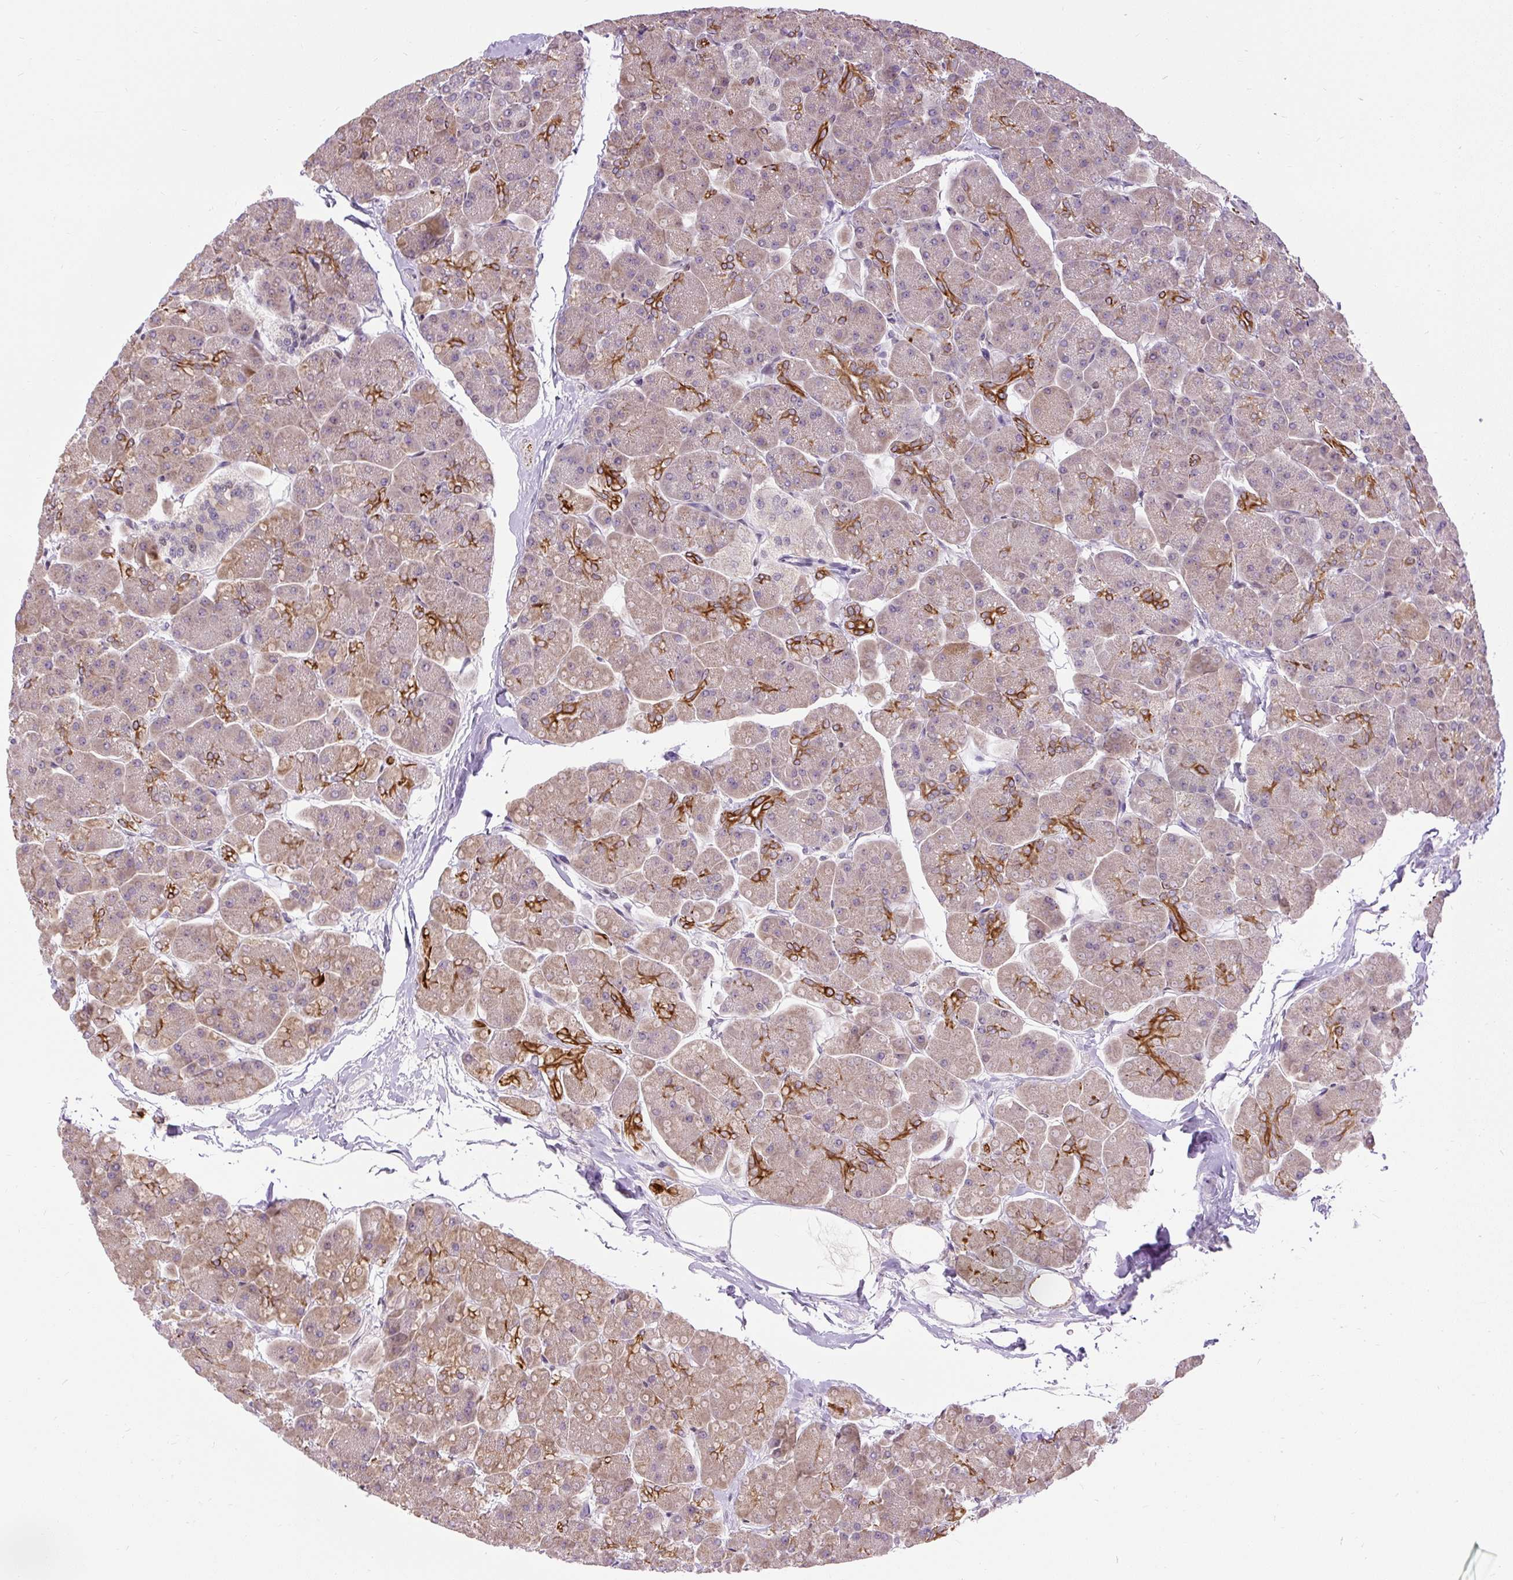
{"staining": {"intensity": "moderate", "quantity": "25%-75%", "location": "cytoplasmic/membranous,nuclear"}, "tissue": "pancreas", "cell_type": "Exocrine glandular cells", "image_type": "normal", "snomed": [{"axis": "morphology", "description": "Normal tissue, NOS"}, {"axis": "topography", "description": "Pancreas"}, {"axis": "topography", "description": "Peripheral nerve tissue"}], "caption": "Pancreas stained with IHC exhibits moderate cytoplasmic/membranous,nuclear staining in about 25%-75% of exocrine glandular cells. The staining was performed using DAB to visualize the protein expression in brown, while the nuclei were stained in blue with hematoxylin (Magnification: 20x).", "gene": "ZNF672", "patient": {"sex": "male", "age": 54}}